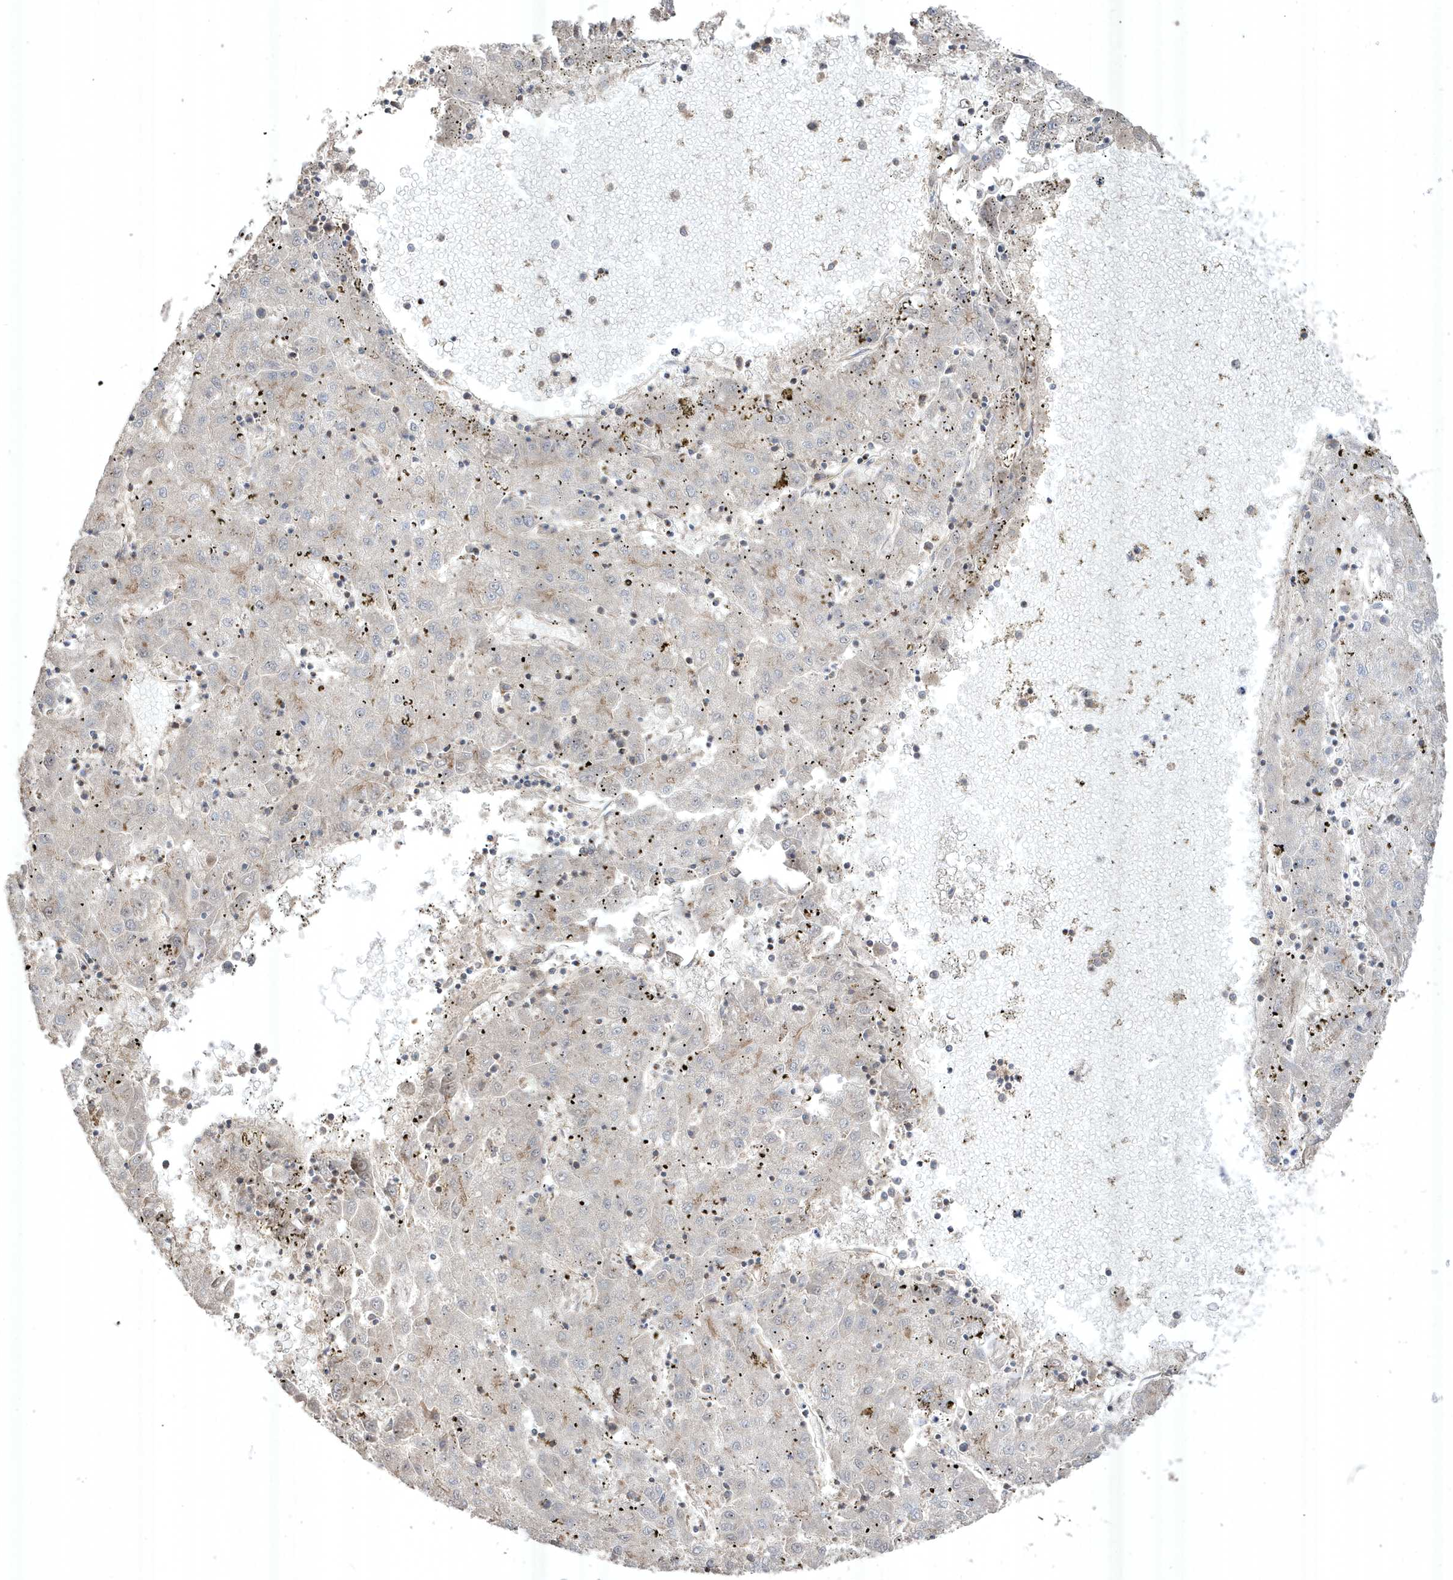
{"staining": {"intensity": "weak", "quantity": "<25%", "location": "cytoplasmic/membranous"}, "tissue": "liver cancer", "cell_type": "Tumor cells", "image_type": "cancer", "snomed": [{"axis": "morphology", "description": "Carcinoma, Hepatocellular, NOS"}, {"axis": "topography", "description": "Liver"}], "caption": "Image shows no significant protein expression in tumor cells of liver hepatocellular carcinoma.", "gene": "CETN3", "patient": {"sex": "male", "age": 72}}